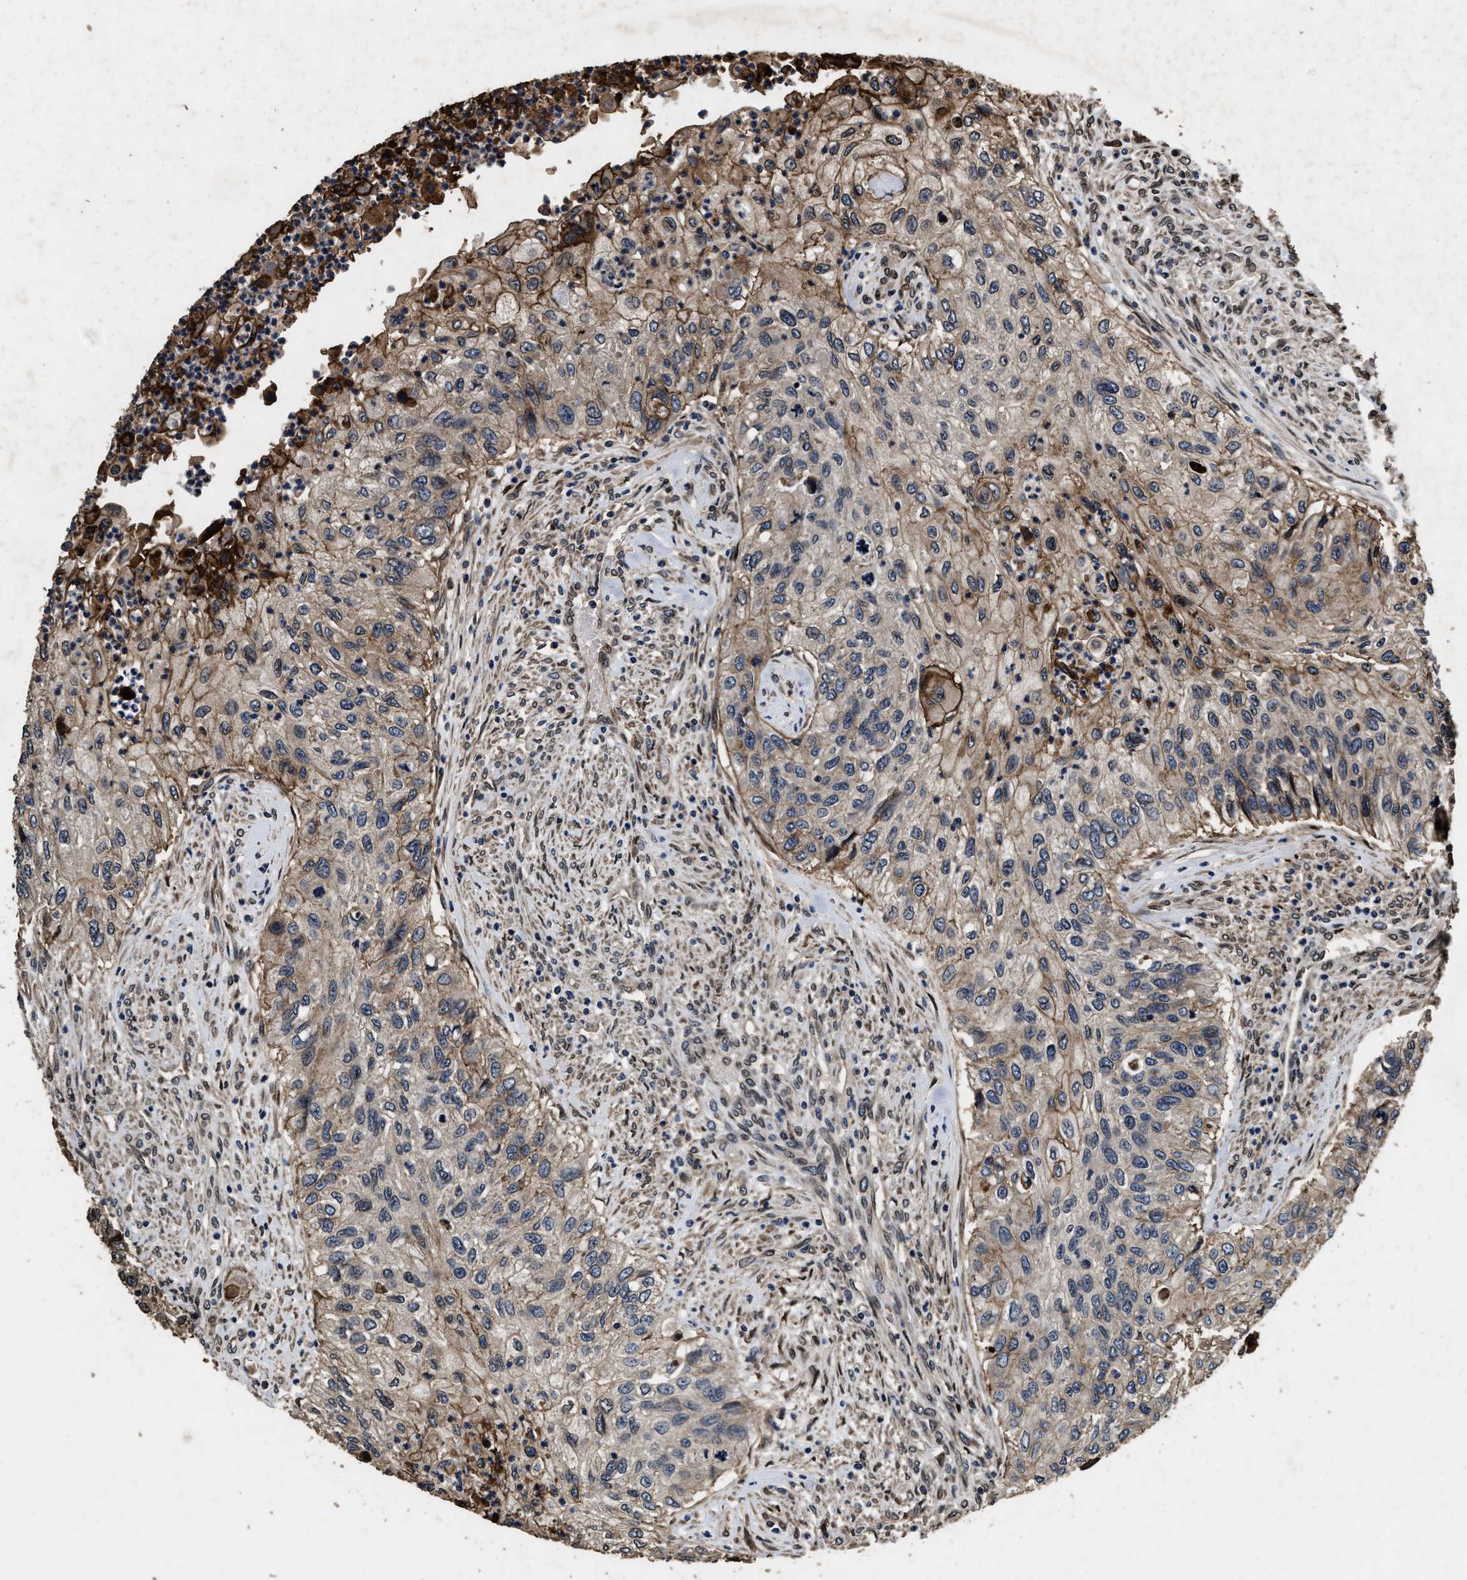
{"staining": {"intensity": "moderate", "quantity": "<25%", "location": "cytoplasmic/membranous"}, "tissue": "urothelial cancer", "cell_type": "Tumor cells", "image_type": "cancer", "snomed": [{"axis": "morphology", "description": "Urothelial carcinoma, High grade"}, {"axis": "topography", "description": "Urinary bladder"}], "caption": "This photomicrograph reveals immunohistochemistry staining of human urothelial cancer, with low moderate cytoplasmic/membranous positivity in about <25% of tumor cells.", "gene": "ACCS", "patient": {"sex": "female", "age": 60}}